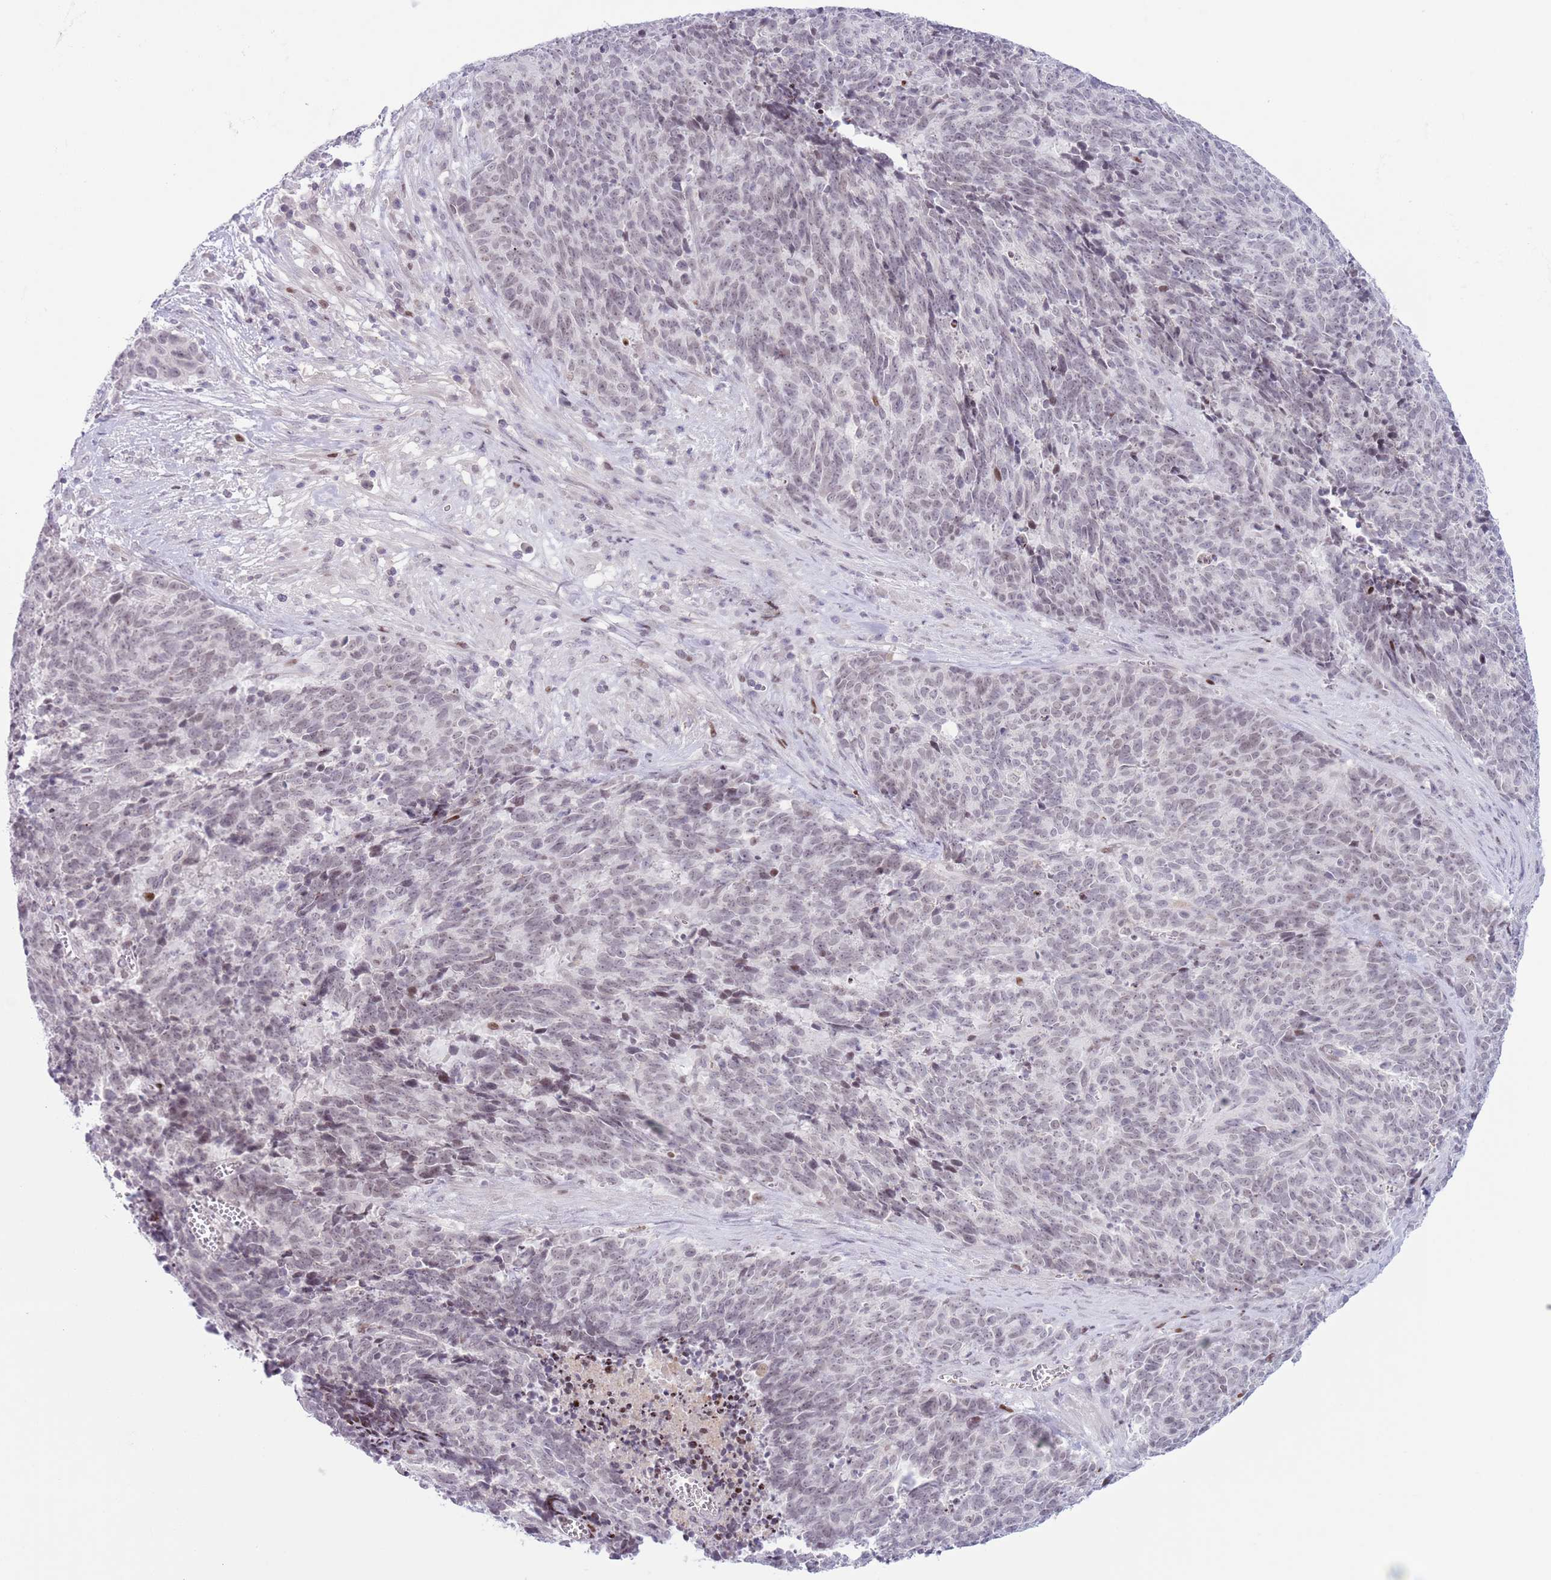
{"staining": {"intensity": "moderate", "quantity": "<25%", "location": "nuclear"}, "tissue": "cervical cancer", "cell_type": "Tumor cells", "image_type": "cancer", "snomed": [{"axis": "morphology", "description": "Squamous cell carcinoma, NOS"}, {"axis": "topography", "description": "Cervix"}], "caption": "The histopathology image displays immunohistochemical staining of cervical cancer. There is moderate nuclear staining is identified in about <25% of tumor cells.", "gene": "MFSD10", "patient": {"sex": "female", "age": 29}}